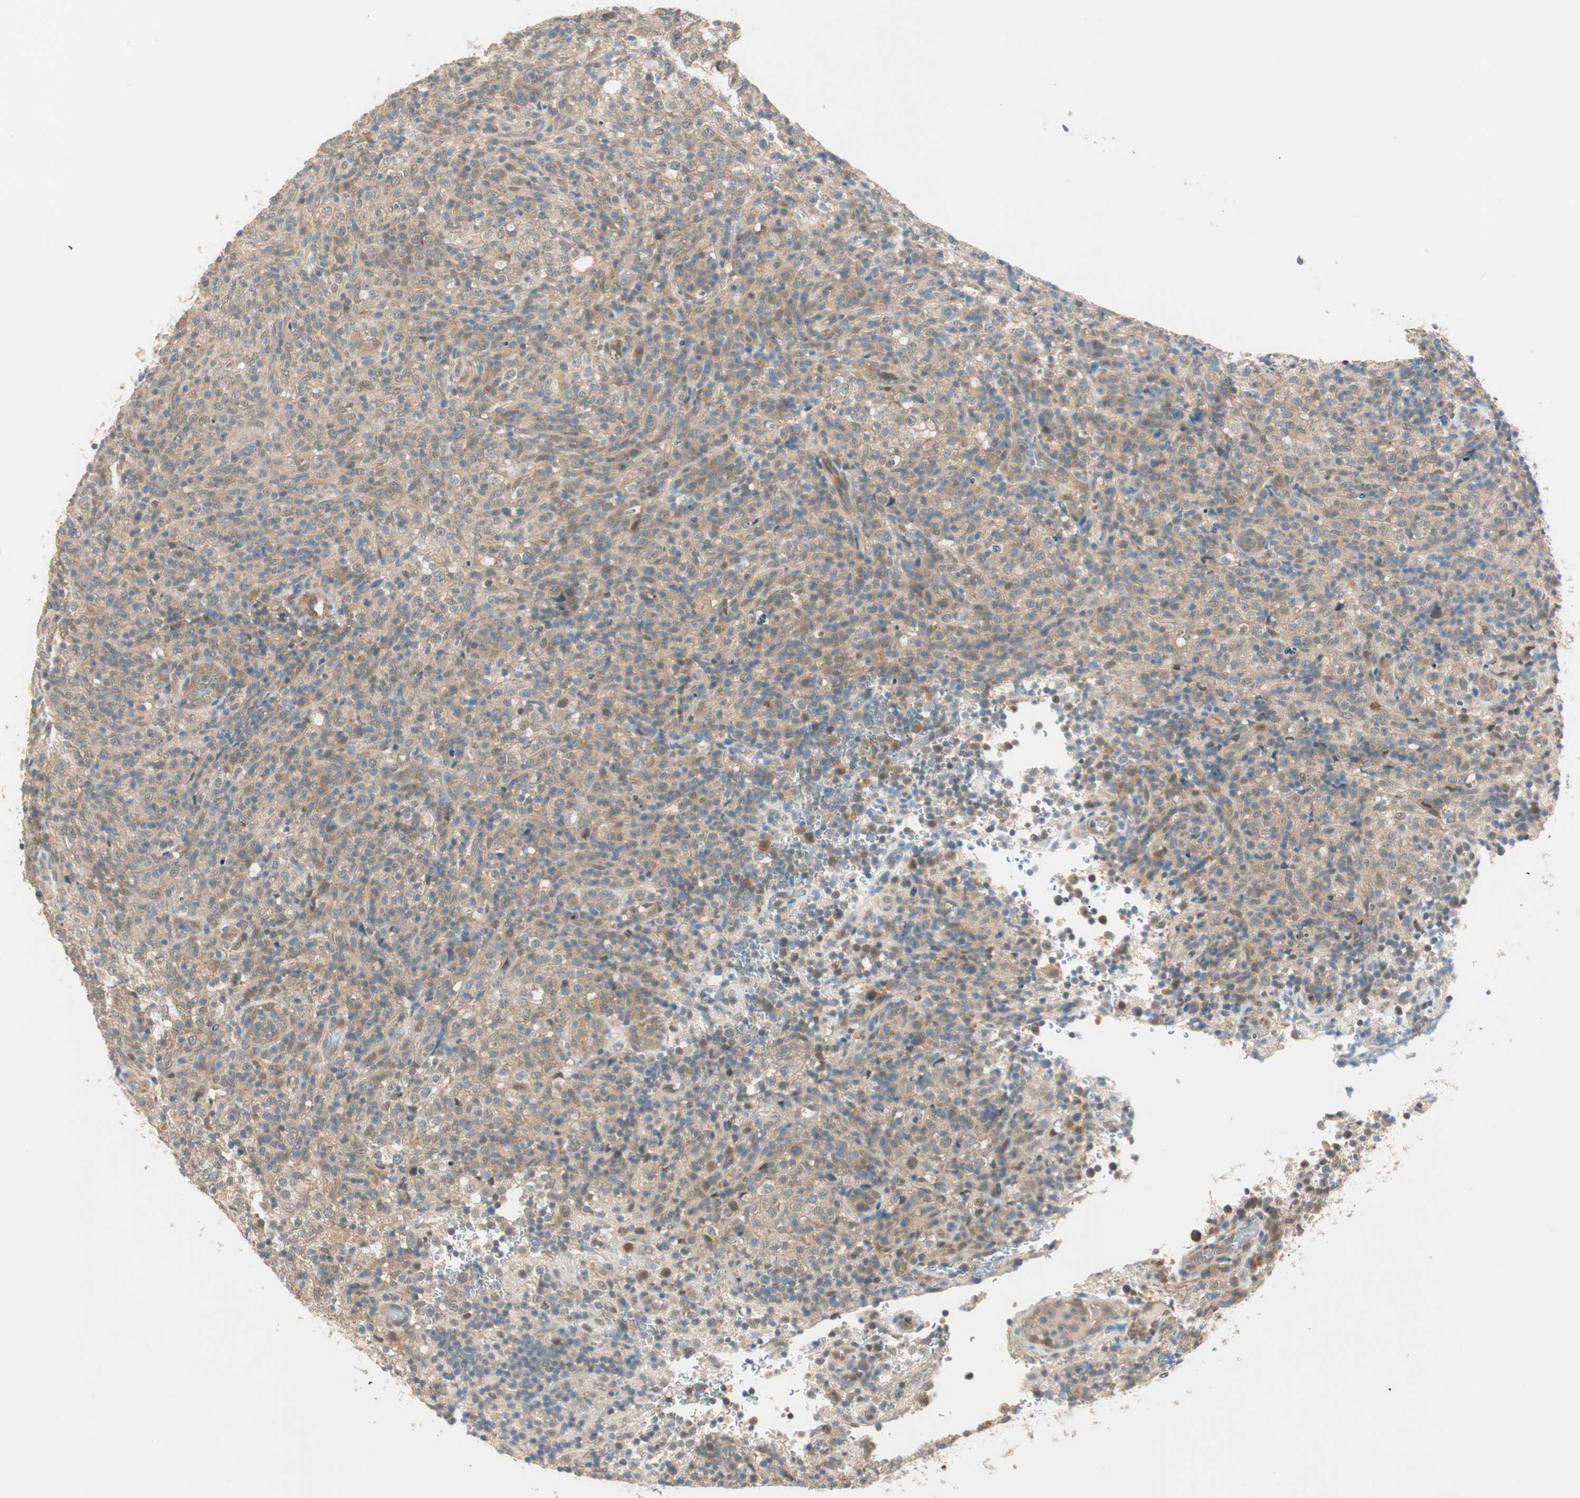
{"staining": {"intensity": "moderate", "quantity": ">75%", "location": "cytoplasmic/membranous"}, "tissue": "lymphoma", "cell_type": "Tumor cells", "image_type": "cancer", "snomed": [{"axis": "morphology", "description": "Malignant lymphoma, non-Hodgkin's type, High grade"}, {"axis": "topography", "description": "Lymph node"}], "caption": "DAB (3,3'-diaminobenzidine) immunohistochemical staining of malignant lymphoma, non-Hodgkin's type (high-grade) demonstrates moderate cytoplasmic/membranous protein positivity in about >75% of tumor cells.", "gene": "PSMD8", "patient": {"sex": "female", "age": 76}}